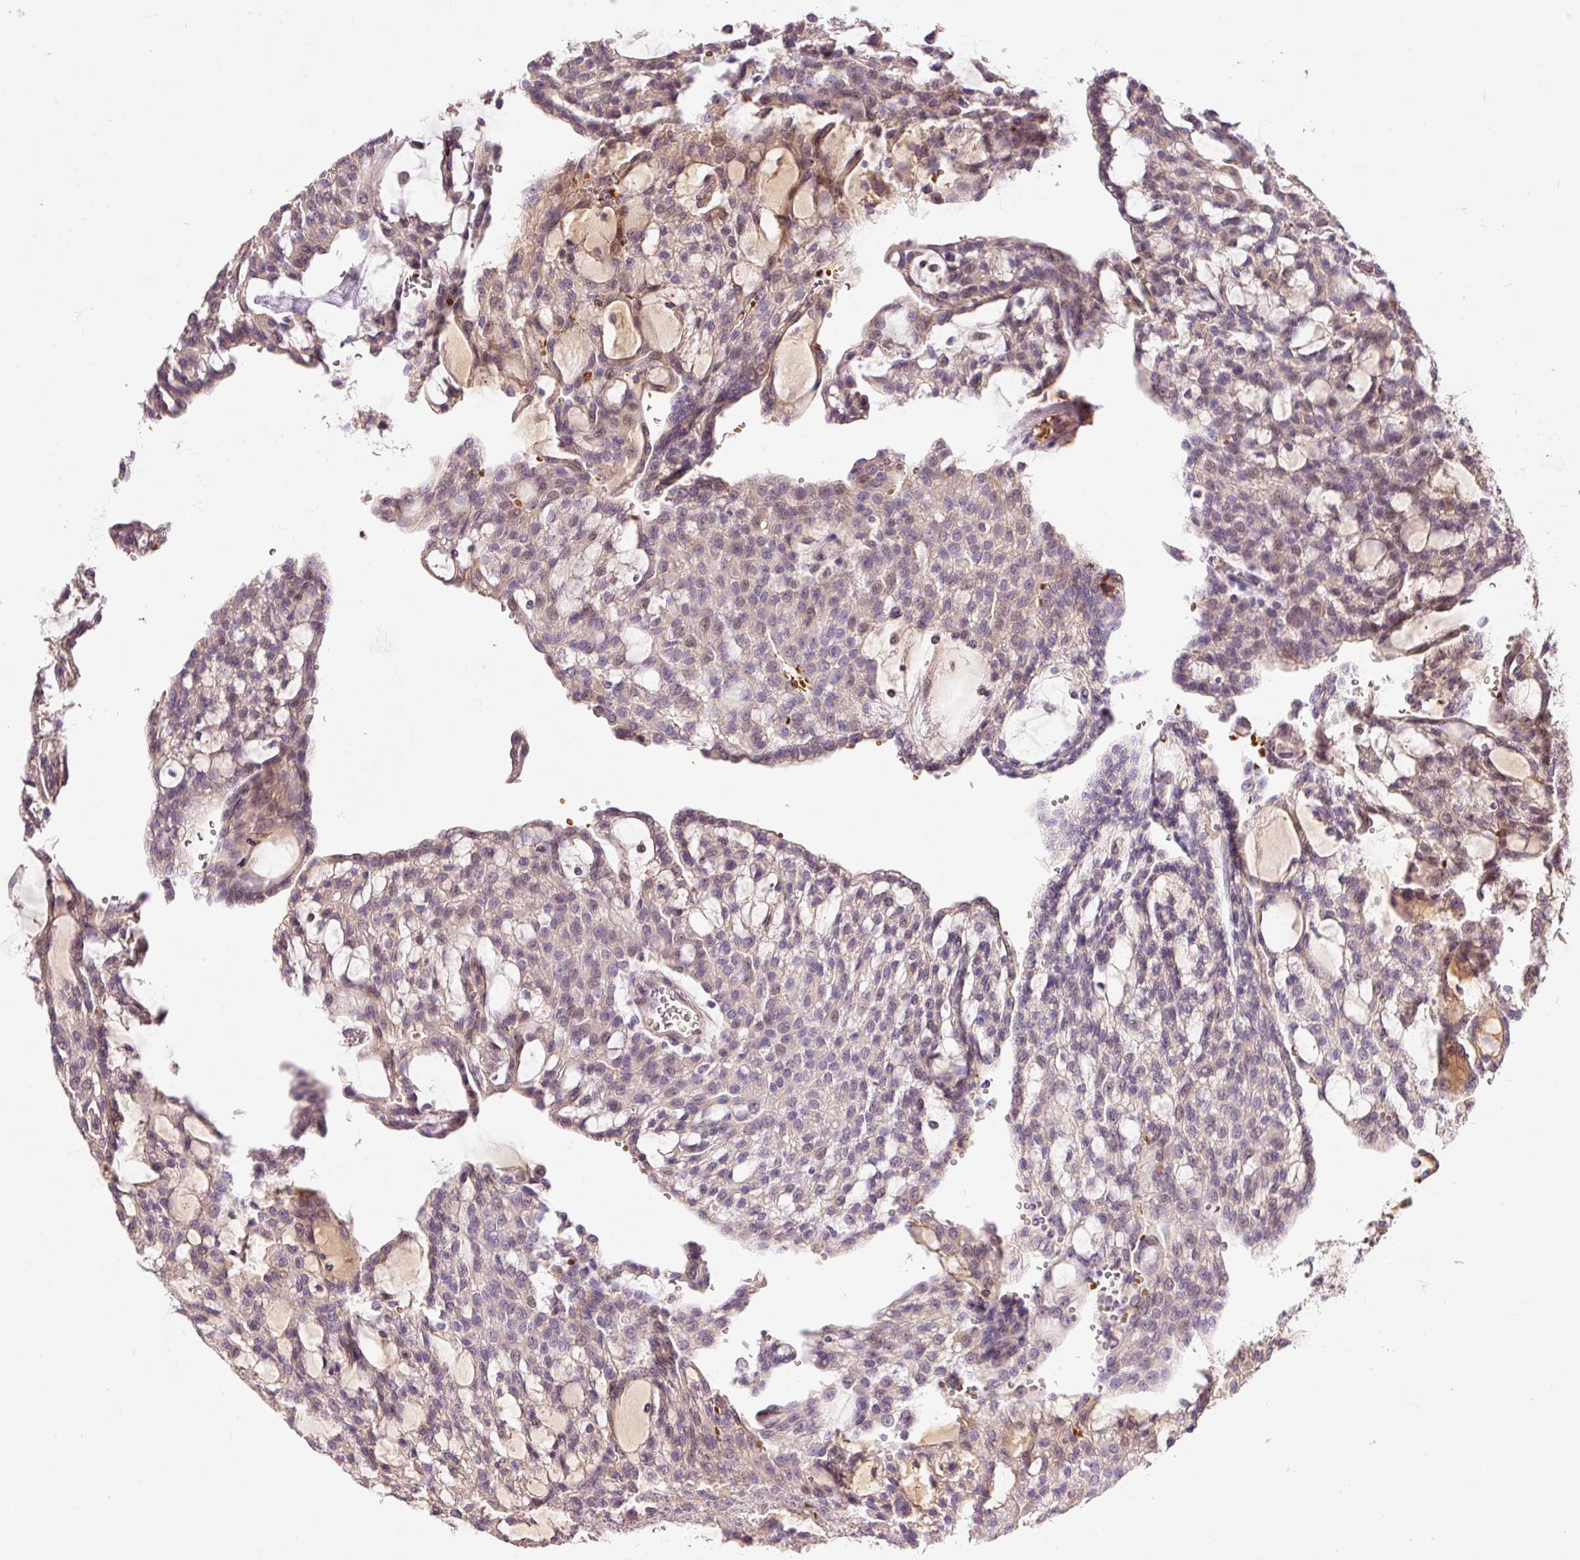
{"staining": {"intensity": "moderate", "quantity": "<25%", "location": "cytoplasmic/membranous,nuclear"}, "tissue": "renal cancer", "cell_type": "Tumor cells", "image_type": "cancer", "snomed": [{"axis": "morphology", "description": "Adenocarcinoma, NOS"}, {"axis": "topography", "description": "Kidney"}], "caption": "Immunohistochemistry (IHC) image of human renal cancer (adenocarcinoma) stained for a protein (brown), which displays low levels of moderate cytoplasmic/membranous and nuclear staining in approximately <25% of tumor cells.", "gene": "CMTM8", "patient": {"sex": "male", "age": 63}}